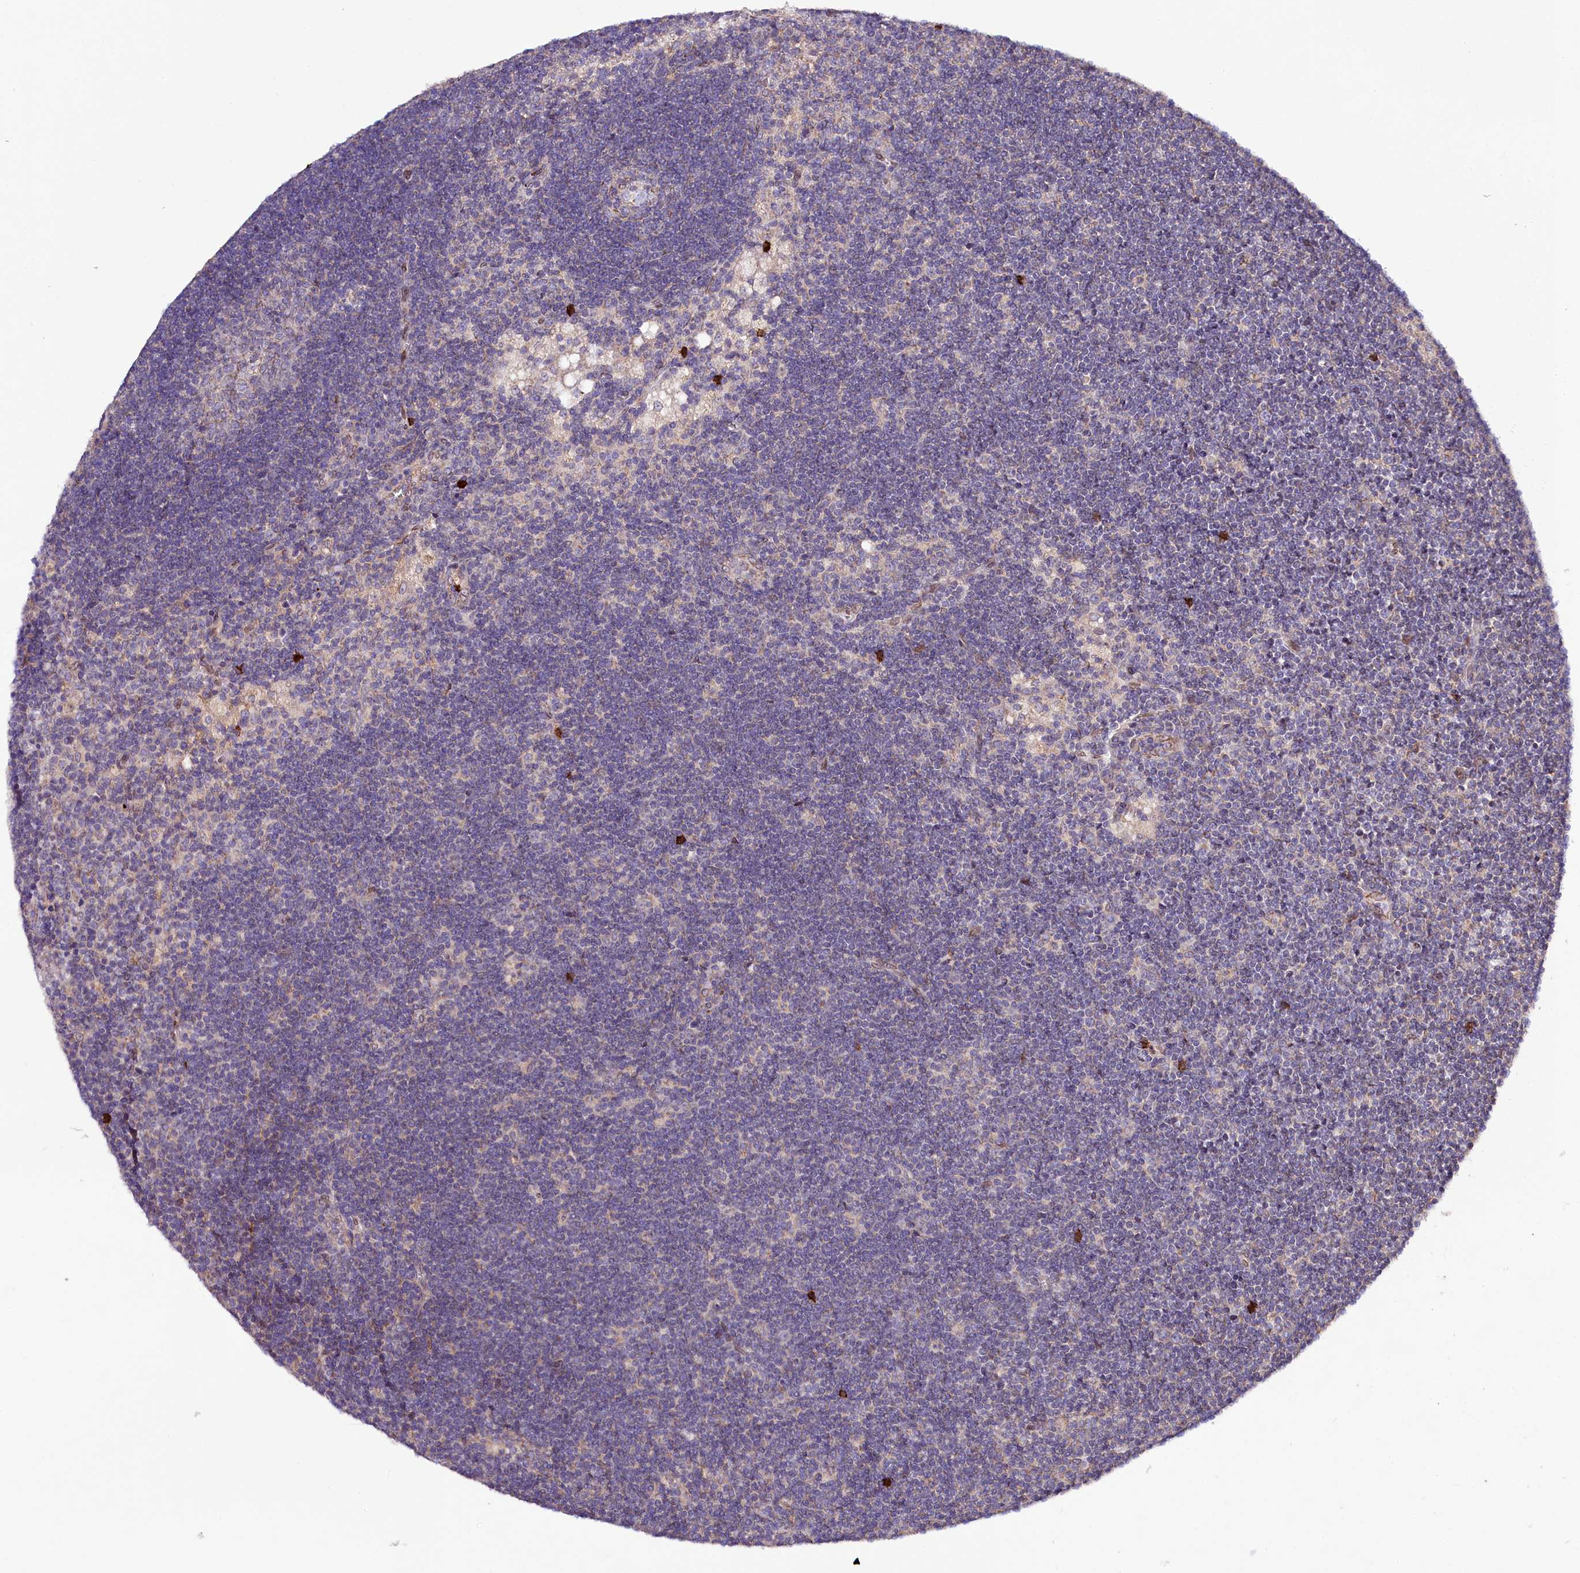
{"staining": {"intensity": "weak", "quantity": "<25%", "location": "cytoplasmic/membranous"}, "tissue": "lymph node", "cell_type": "Germinal center cells", "image_type": "normal", "snomed": [{"axis": "morphology", "description": "Normal tissue, NOS"}, {"axis": "topography", "description": "Lymph node"}], "caption": "Lymph node stained for a protein using immunohistochemistry (IHC) exhibits no expression germinal center cells.", "gene": "ZNF226", "patient": {"sex": "male", "age": 24}}